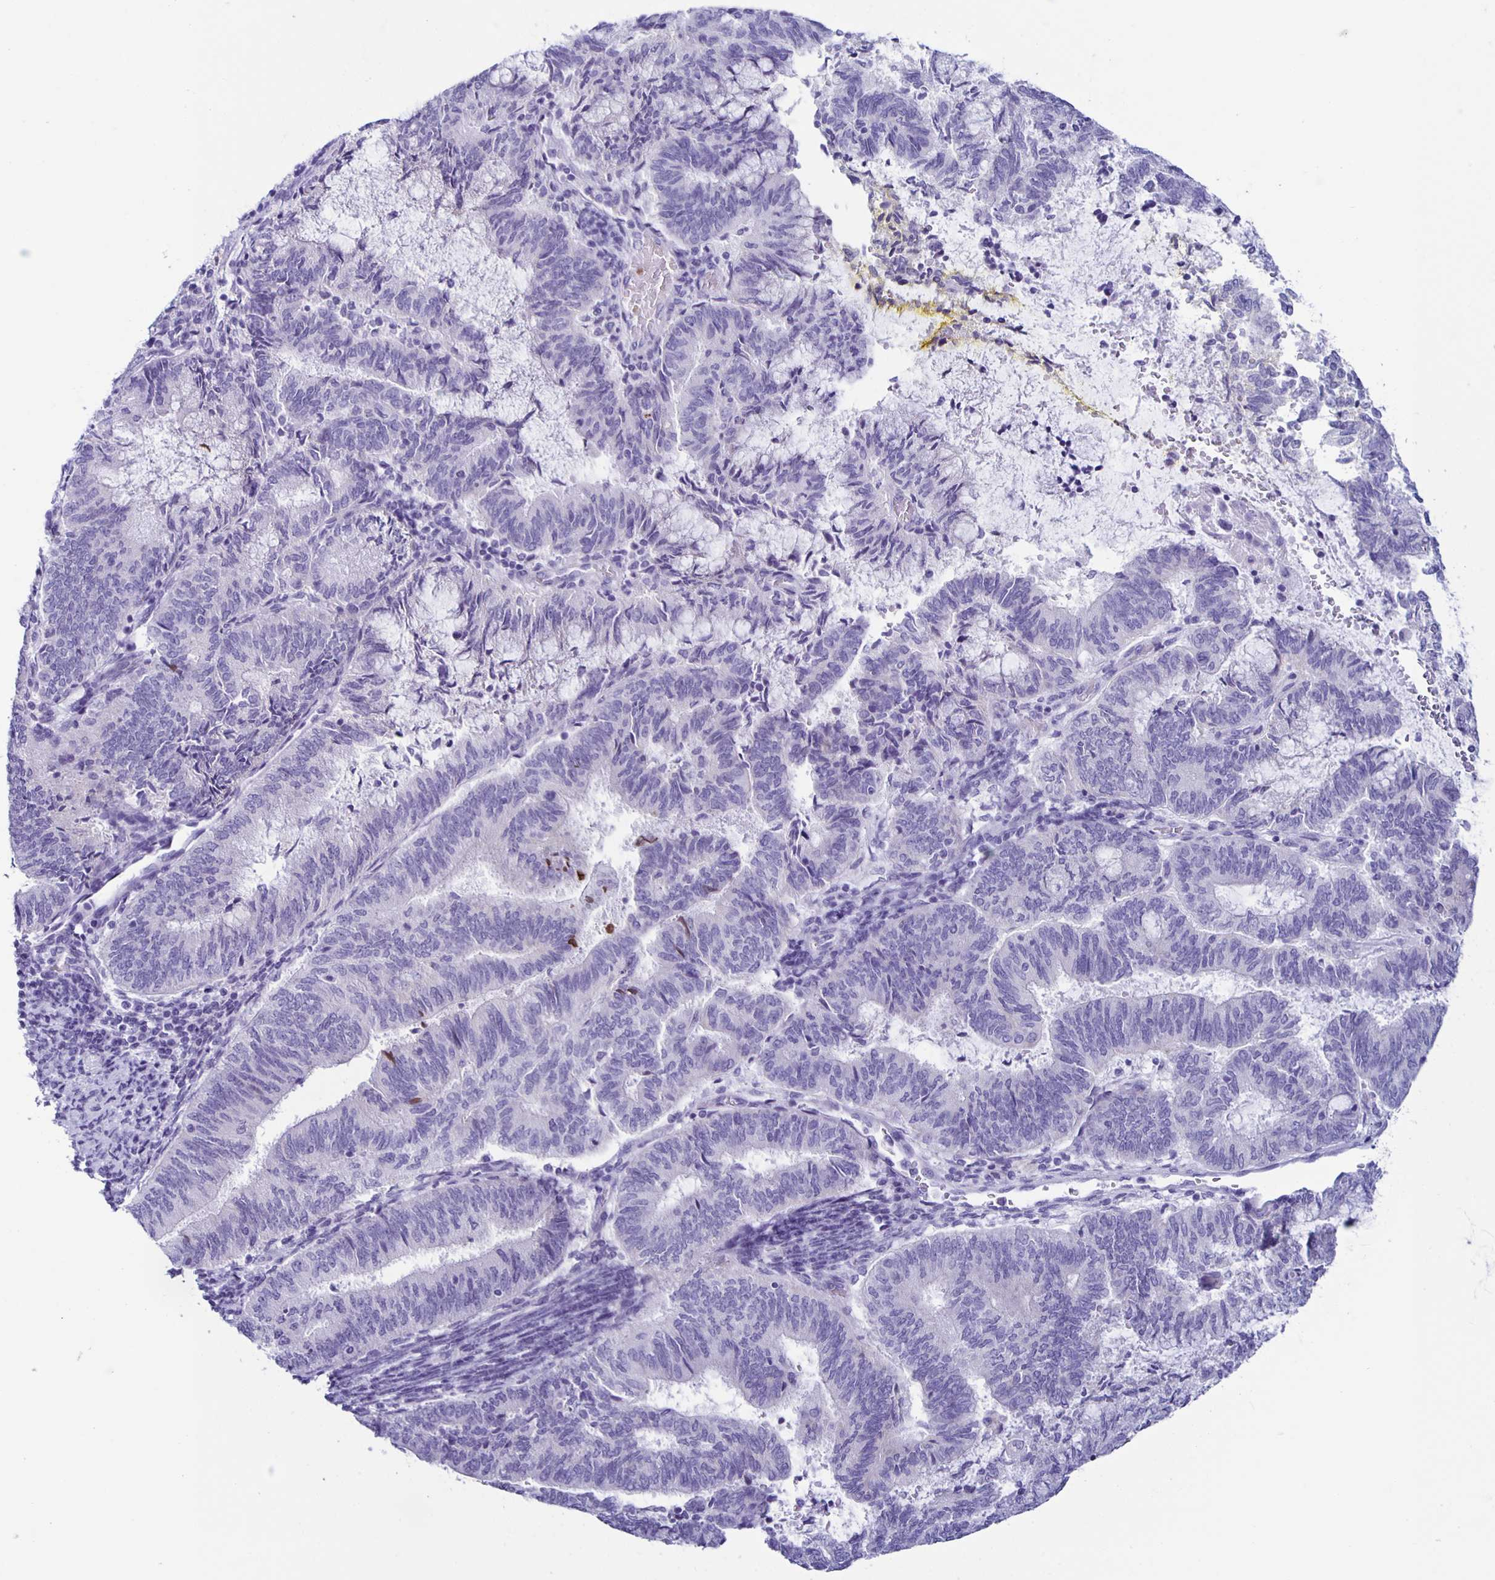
{"staining": {"intensity": "negative", "quantity": "none", "location": "none"}, "tissue": "endometrial cancer", "cell_type": "Tumor cells", "image_type": "cancer", "snomed": [{"axis": "morphology", "description": "Adenocarcinoma, NOS"}, {"axis": "topography", "description": "Endometrium"}], "caption": "High power microscopy photomicrograph of an IHC micrograph of endometrial adenocarcinoma, revealing no significant positivity in tumor cells.", "gene": "AQP6", "patient": {"sex": "female", "age": 65}}